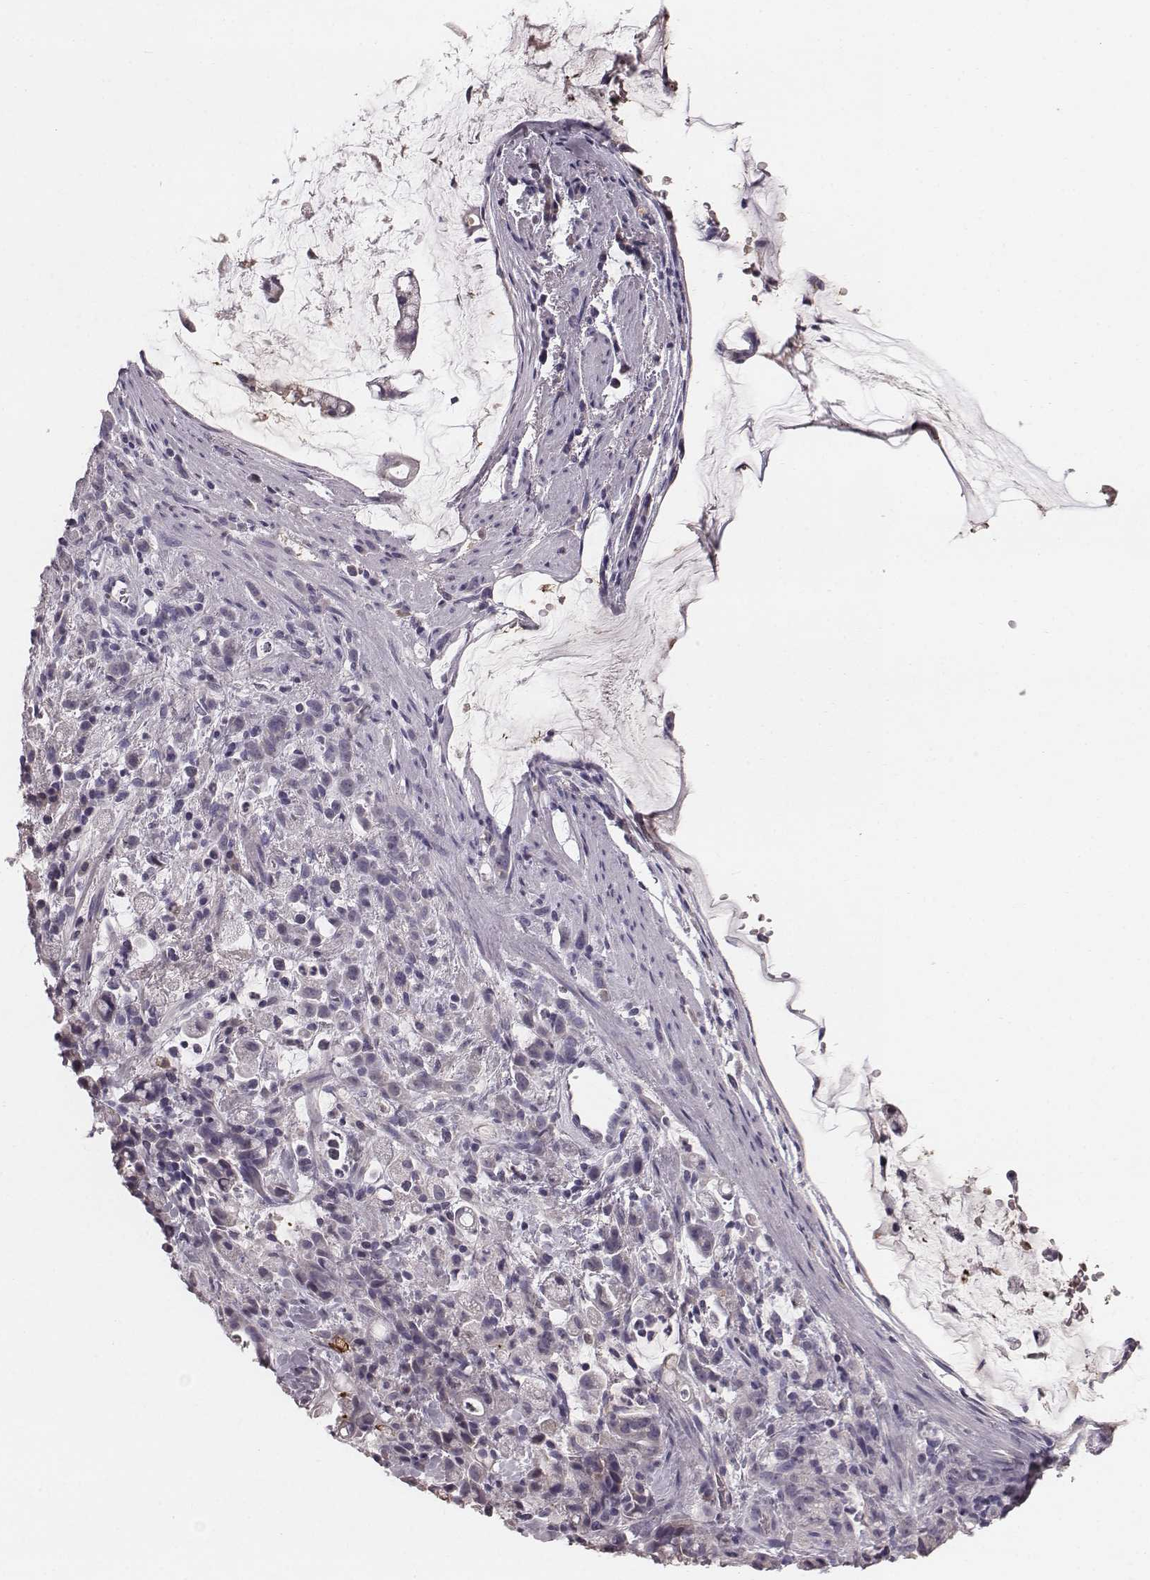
{"staining": {"intensity": "strong", "quantity": "<25%", "location": "cytoplasmic/membranous"}, "tissue": "stomach cancer", "cell_type": "Tumor cells", "image_type": "cancer", "snomed": [{"axis": "morphology", "description": "Adenocarcinoma, NOS"}, {"axis": "topography", "description": "Stomach"}], "caption": "Immunohistochemistry (IHC) of human stomach cancer exhibits medium levels of strong cytoplasmic/membranous staining in approximately <25% of tumor cells.", "gene": "SMIM24", "patient": {"sex": "female", "age": 60}}